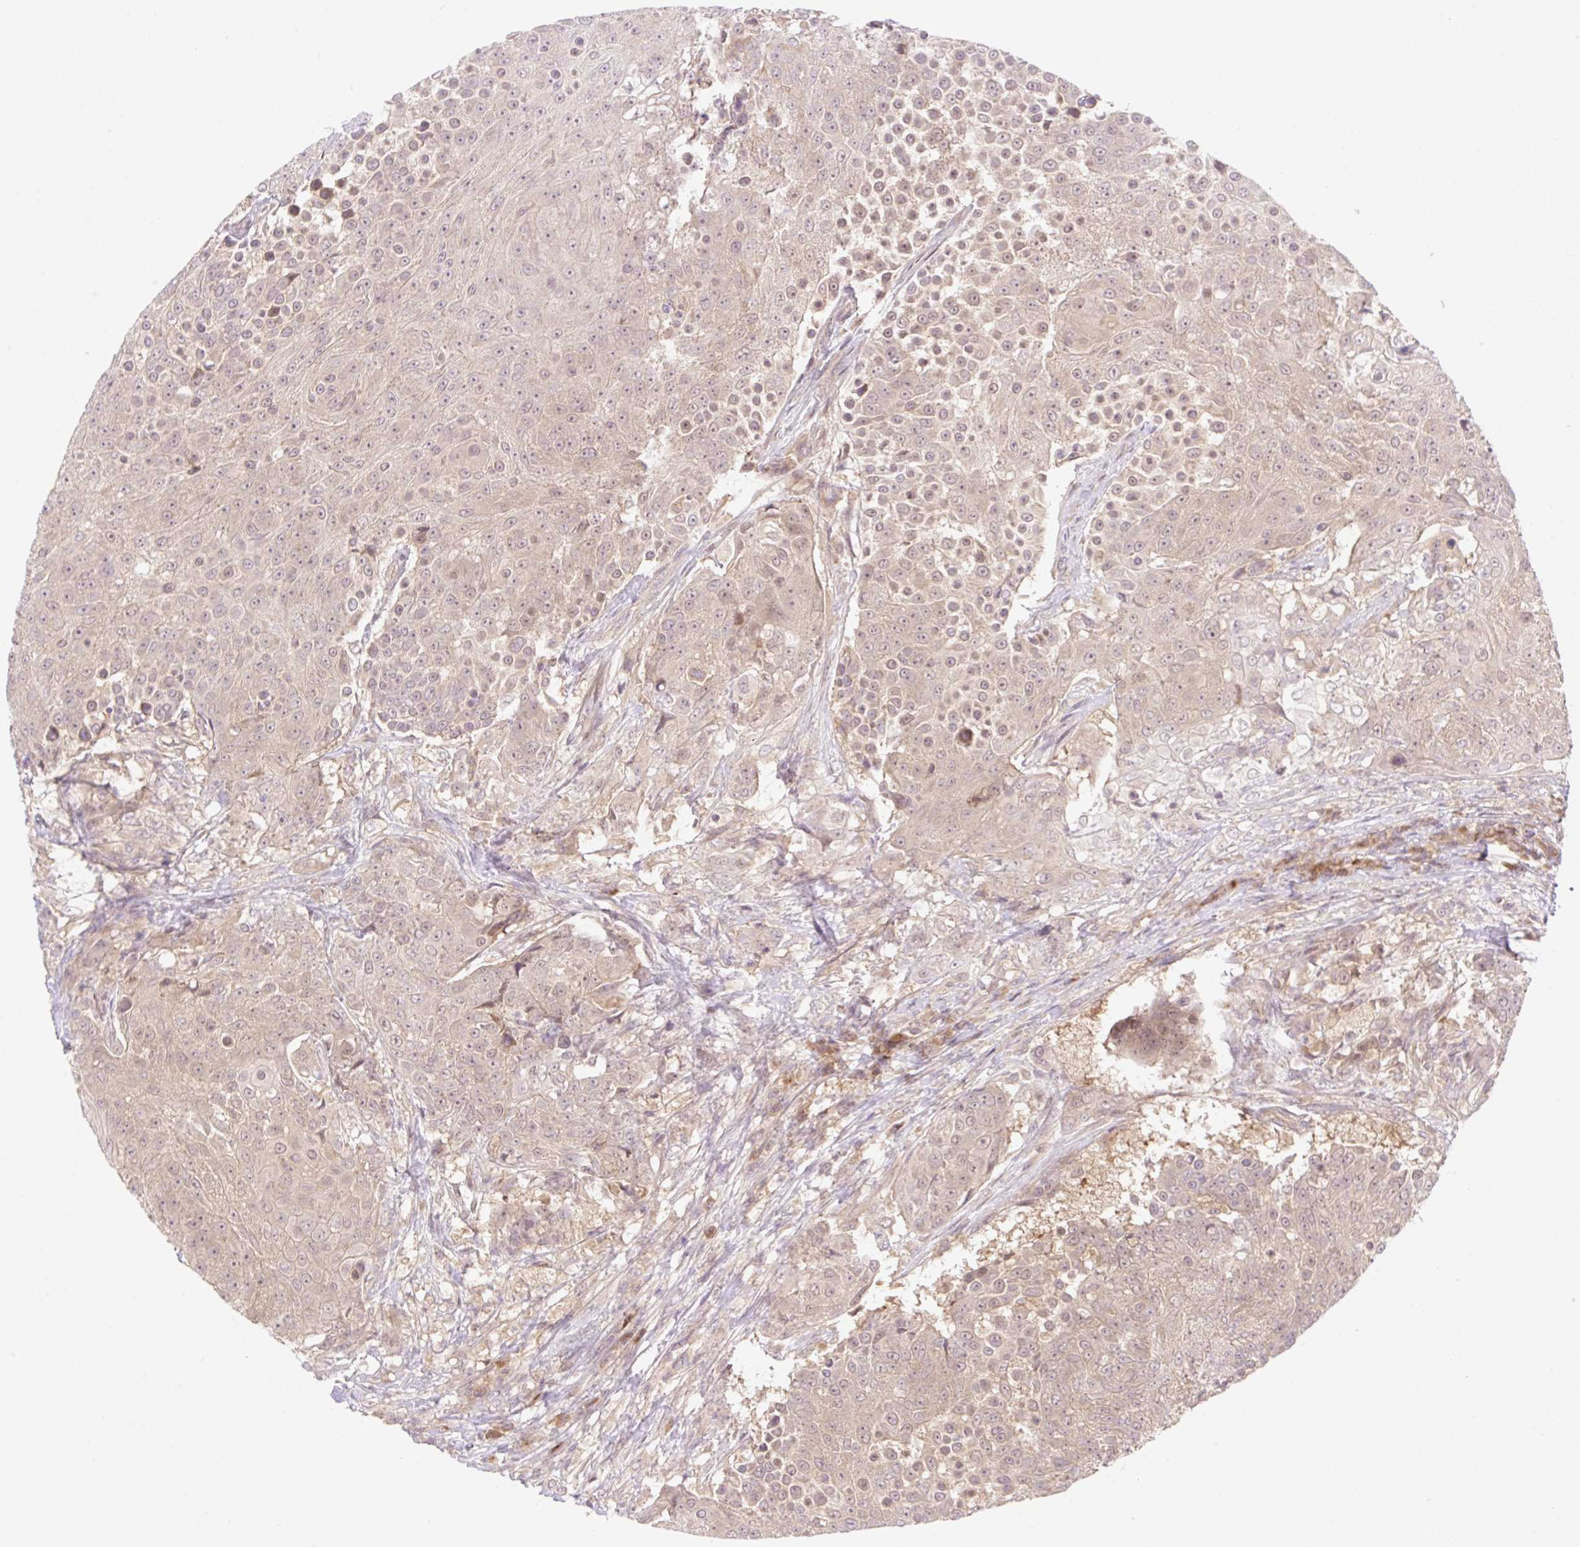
{"staining": {"intensity": "weak", "quantity": ">75%", "location": "cytoplasmic/membranous,nuclear"}, "tissue": "urothelial cancer", "cell_type": "Tumor cells", "image_type": "cancer", "snomed": [{"axis": "morphology", "description": "Urothelial carcinoma, High grade"}, {"axis": "topography", "description": "Urinary bladder"}], "caption": "High-grade urothelial carcinoma tissue demonstrates weak cytoplasmic/membranous and nuclear positivity in approximately >75% of tumor cells, visualized by immunohistochemistry.", "gene": "VPS25", "patient": {"sex": "female", "age": 63}}